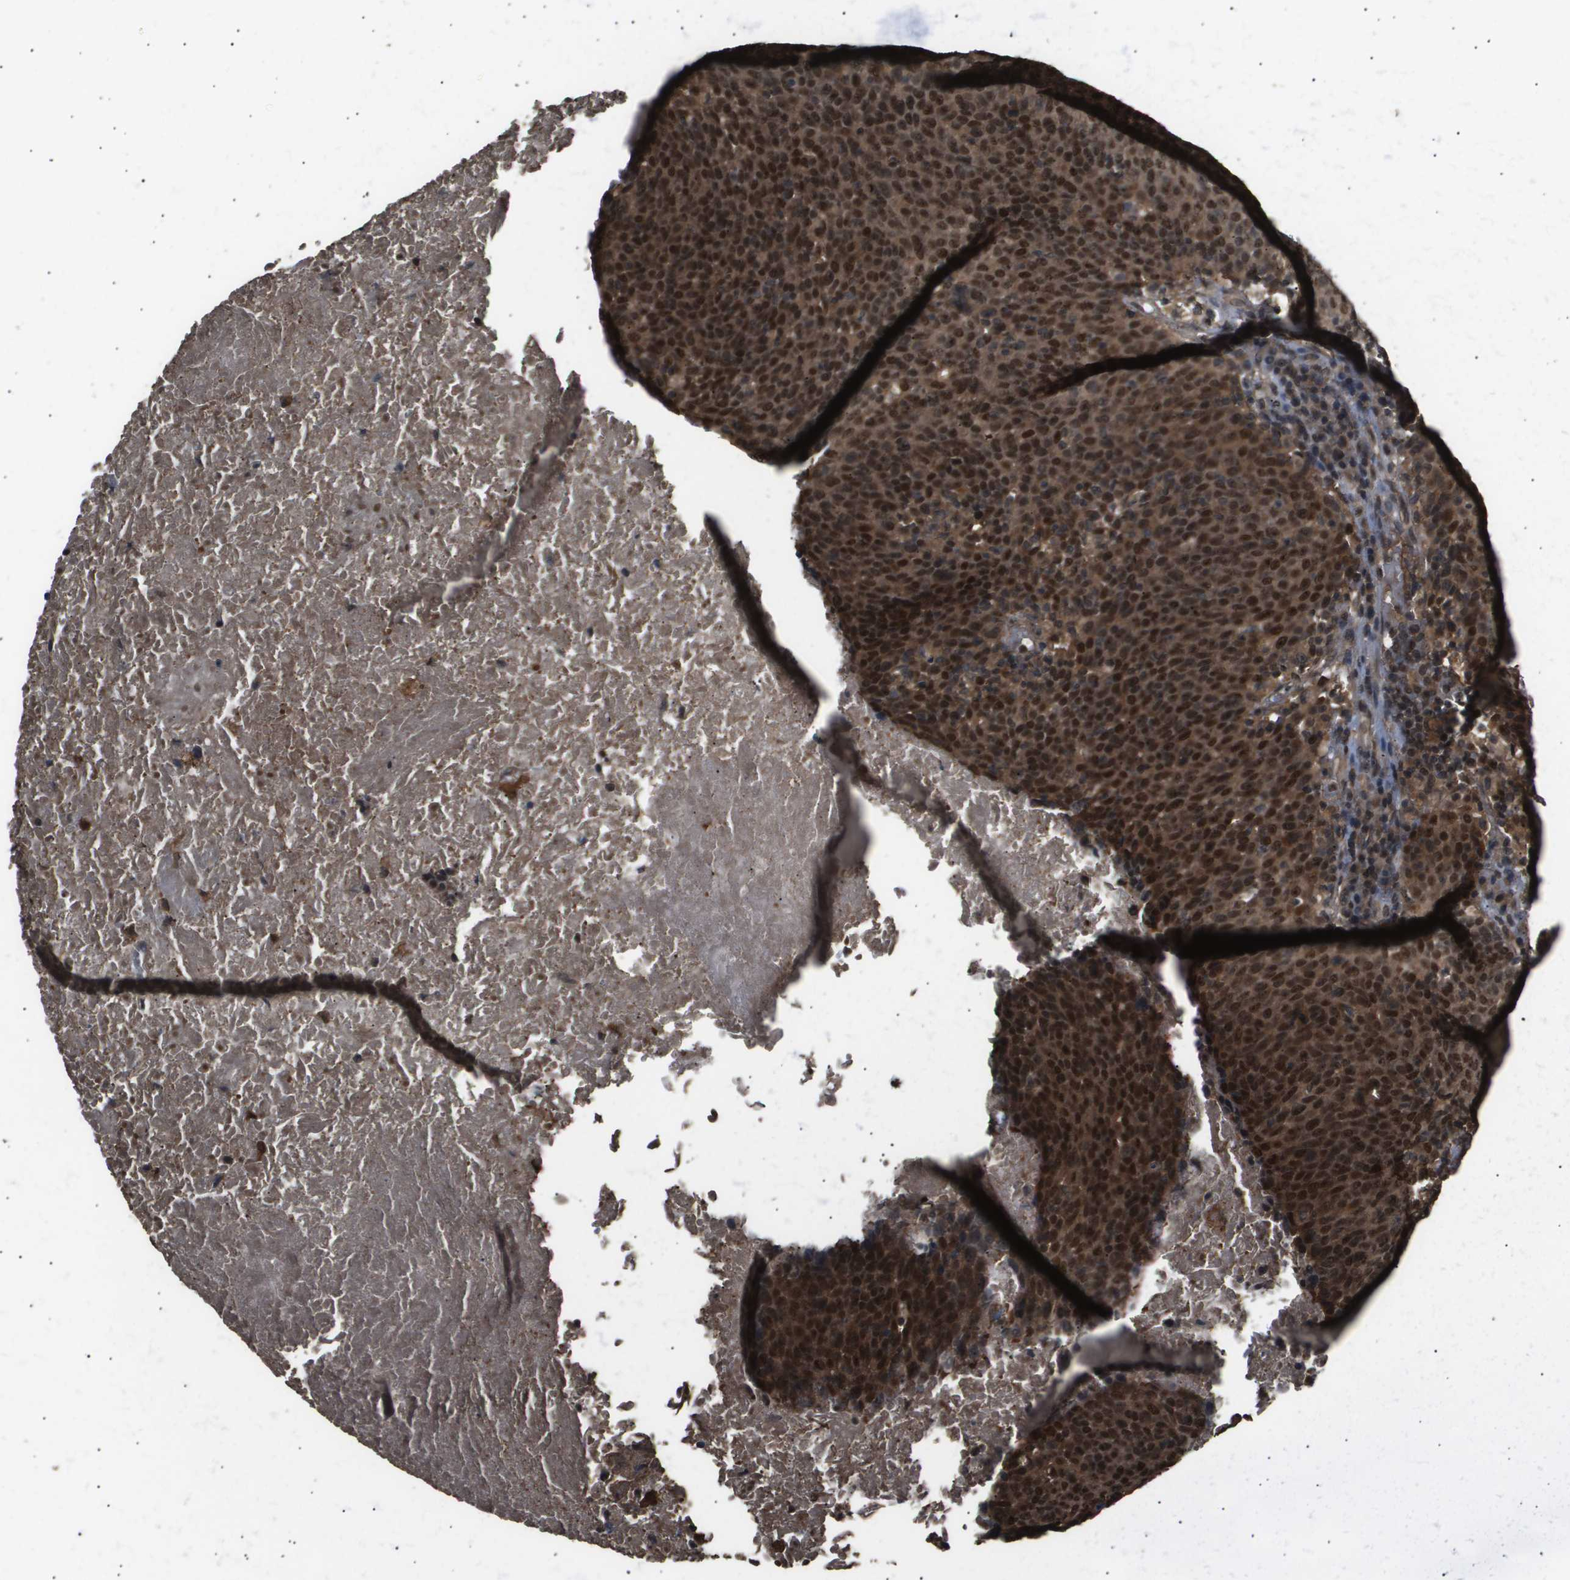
{"staining": {"intensity": "strong", "quantity": ">75%", "location": "cytoplasmic/membranous,nuclear"}, "tissue": "head and neck cancer", "cell_type": "Tumor cells", "image_type": "cancer", "snomed": [{"axis": "morphology", "description": "Squamous cell carcinoma, NOS"}, {"axis": "morphology", "description": "Squamous cell carcinoma, metastatic, NOS"}, {"axis": "topography", "description": "Lymph node"}, {"axis": "topography", "description": "Head-Neck"}], "caption": "Protein staining of head and neck metastatic squamous cell carcinoma tissue displays strong cytoplasmic/membranous and nuclear staining in approximately >75% of tumor cells. Using DAB (3,3'-diaminobenzidine) (brown) and hematoxylin (blue) stains, captured at high magnification using brightfield microscopy.", "gene": "ING1", "patient": {"sex": "male", "age": 62}}